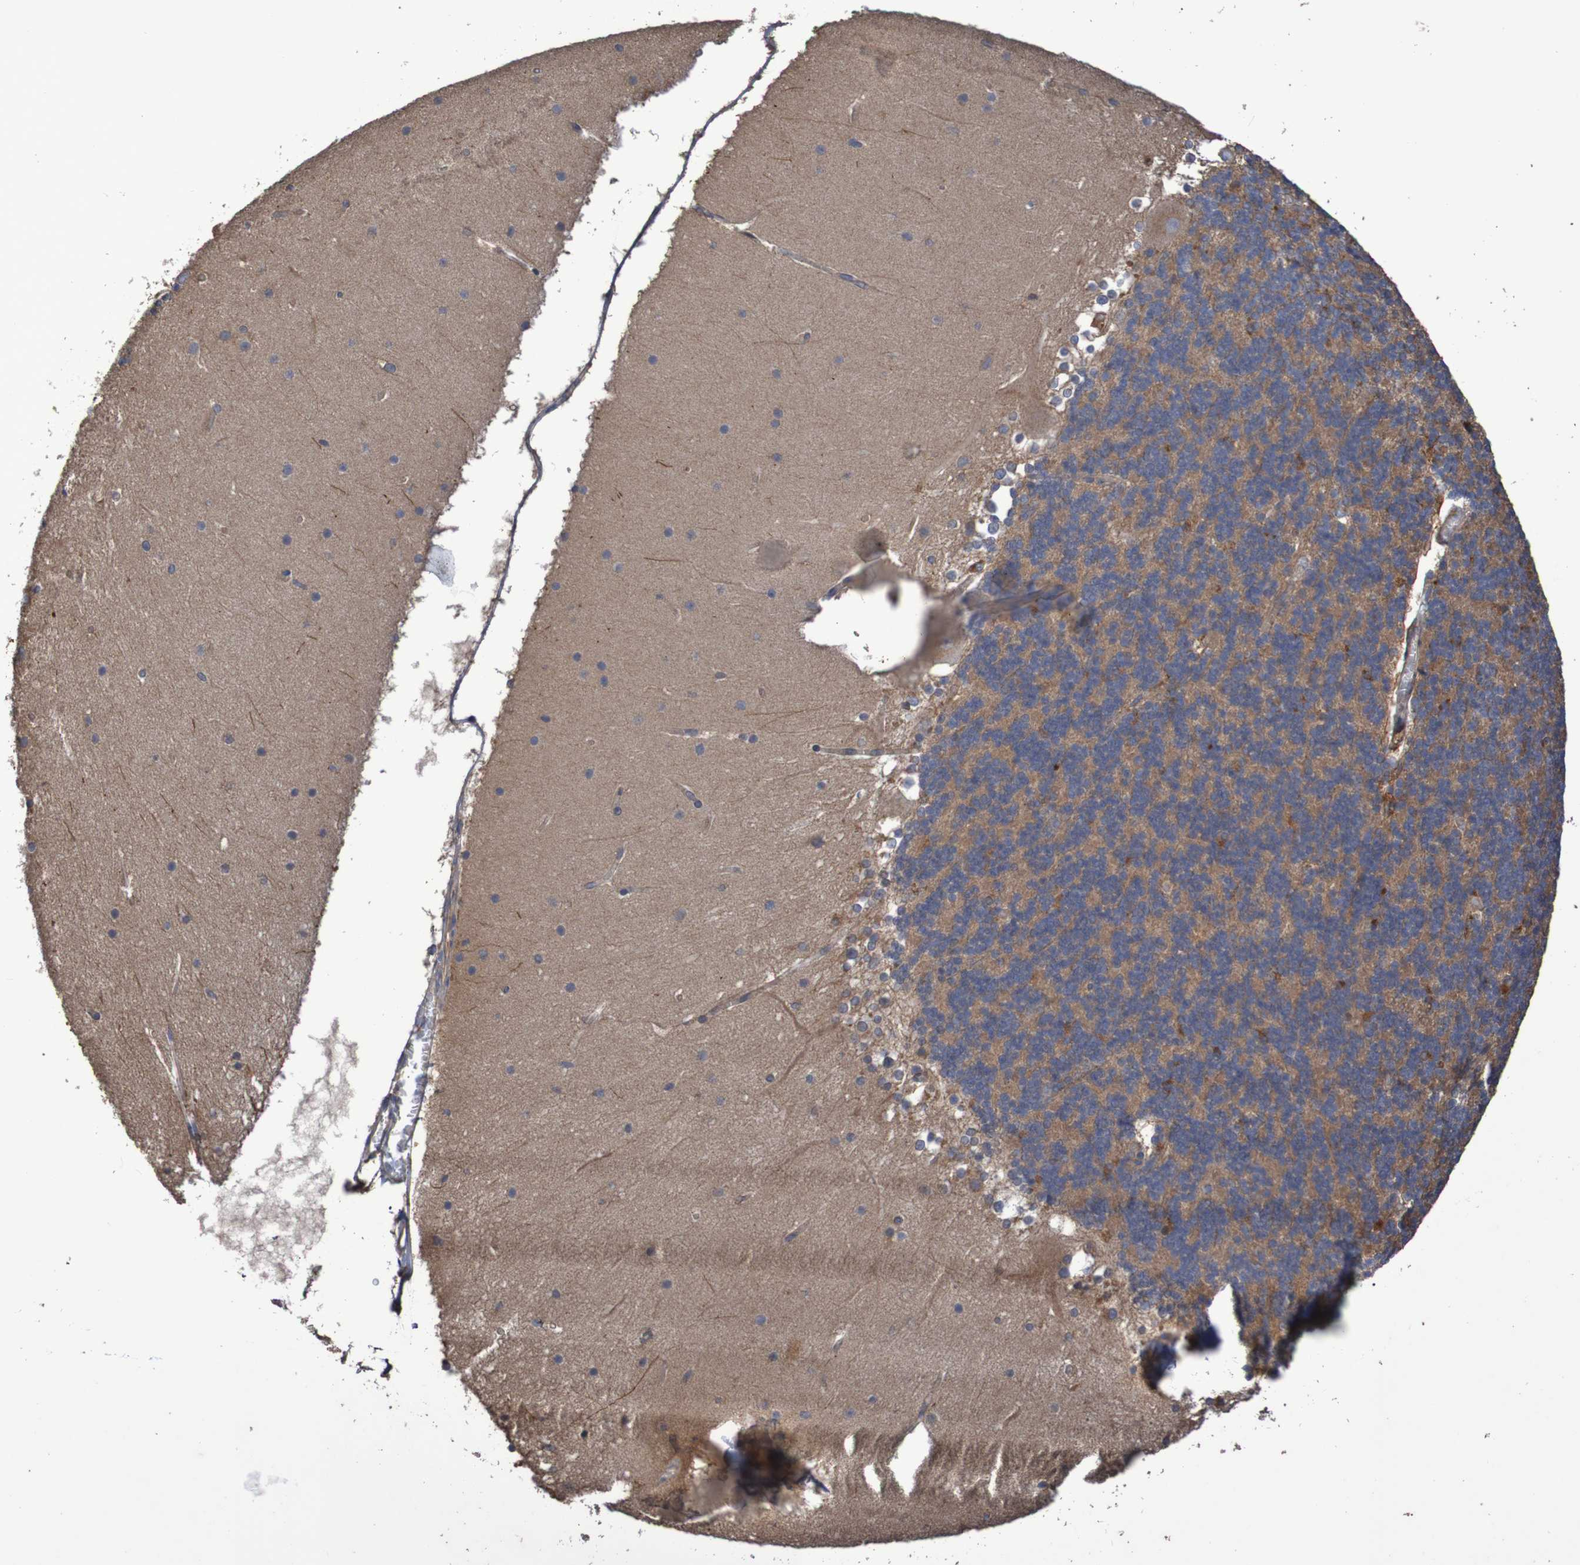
{"staining": {"intensity": "moderate", "quantity": ">75%", "location": "cytoplasmic/membranous"}, "tissue": "cerebellum", "cell_type": "Cells in granular layer", "image_type": "normal", "snomed": [{"axis": "morphology", "description": "Normal tissue, NOS"}, {"axis": "topography", "description": "Cerebellum"}], "caption": "Moderate cytoplasmic/membranous staining is identified in about >75% of cells in granular layer in normal cerebellum.", "gene": "PHYH", "patient": {"sex": "female", "age": 19}}